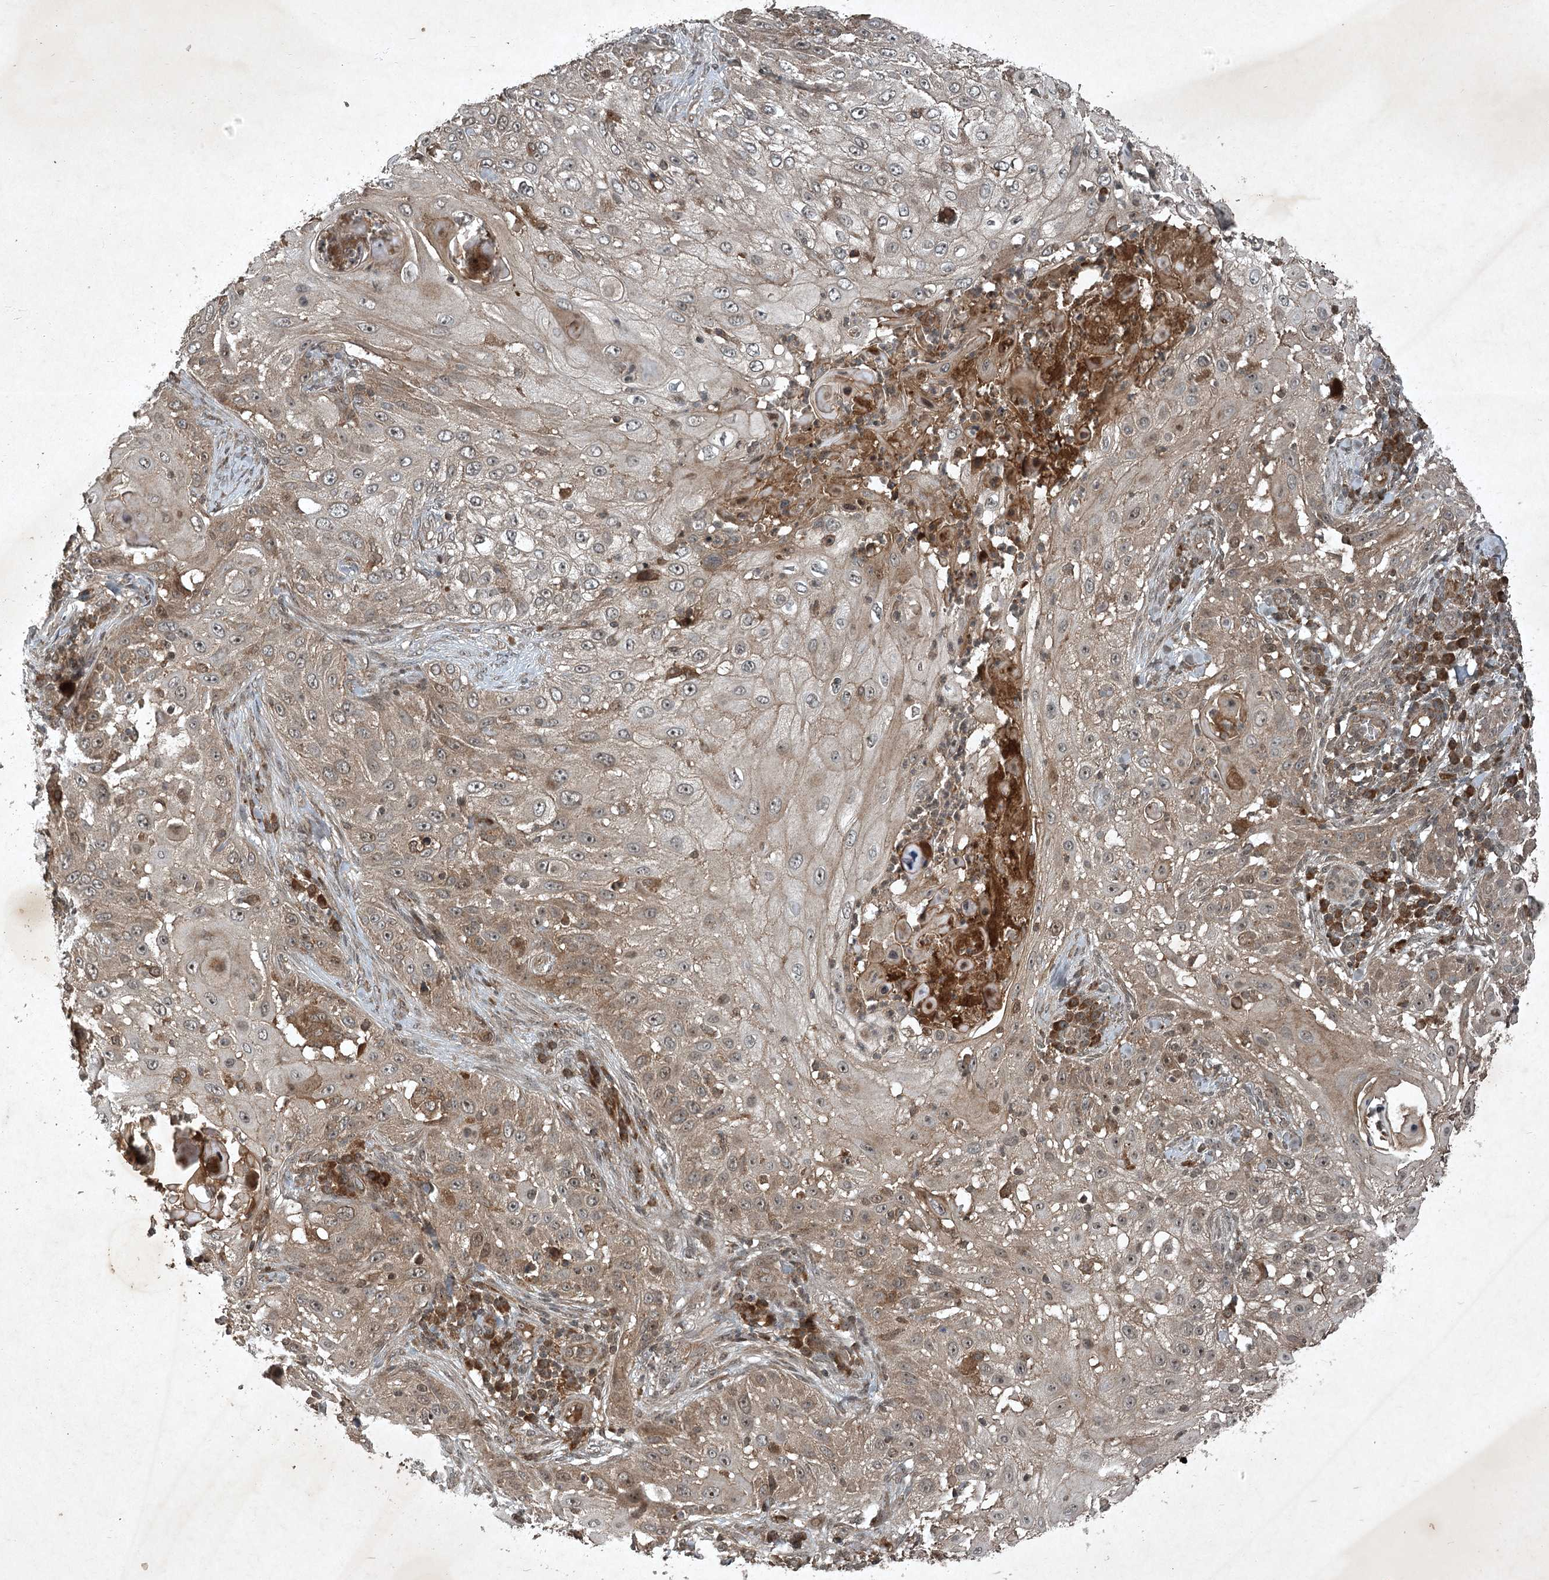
{"staining": {"intensity": "weak", "quantity": "25%-75%", "location": "cytoplasmic/membranous"}, "tissue": "skin cancer", "cell_type": "Tumor cells", "image_type": "cancer", "snomed": [{"axis": "morphology", "description": "Squamous cell carcinoma, NOS"}, {"axis": "topography", "description": "Skin"}], "caption": "A high-resolution image shows immunohistochemistry staining of skin cancer, which demonstrates weak cytoplasmic/membranous positivity in about 25%-75% of tumor cells.", "gene": "UNC93A", "patient": {"sex": "female", "age": 44}}